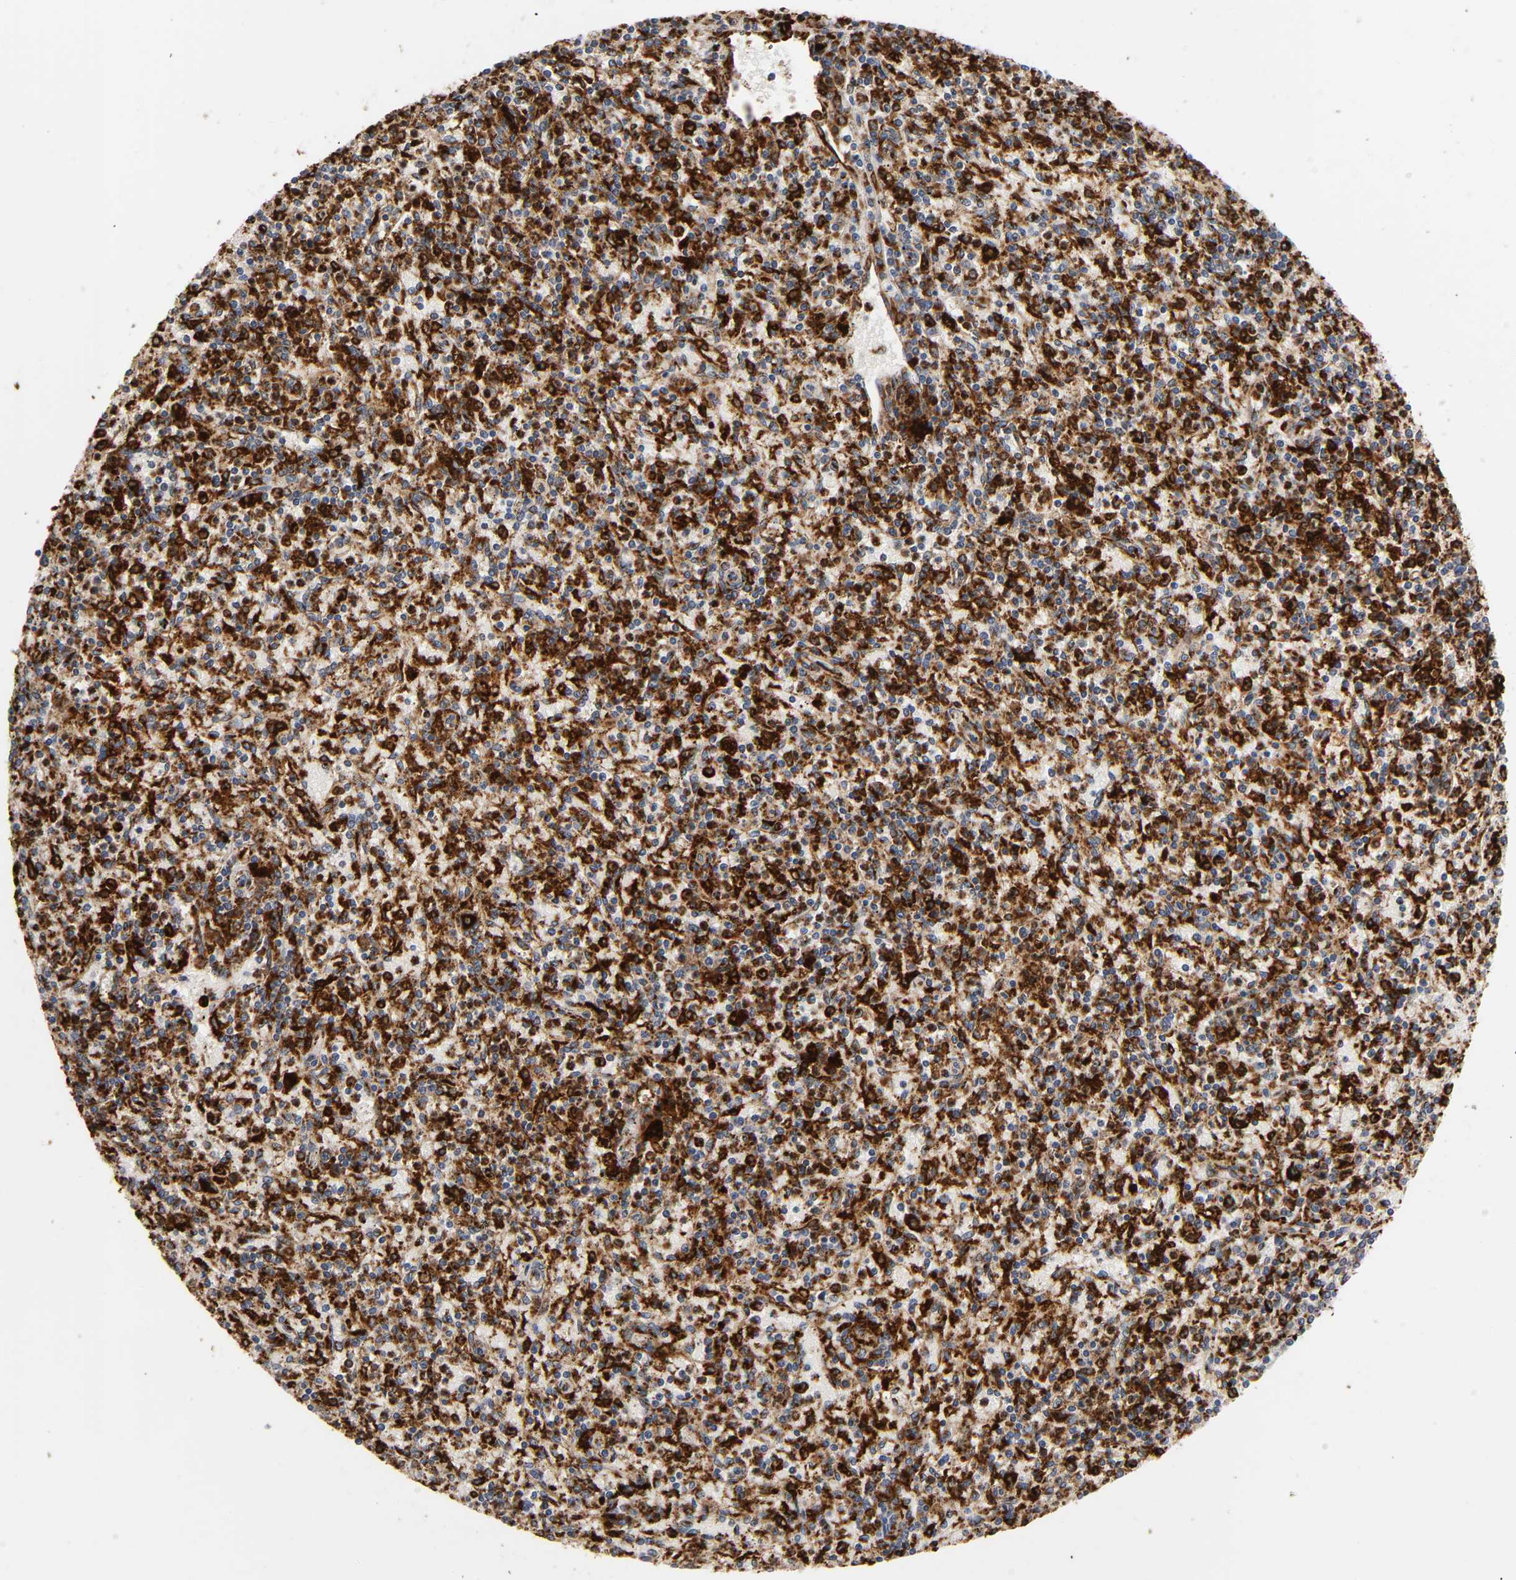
{"staining": {"intensity": "strong", "quantity": "25%-75%", "location": "cytoplasmic/membranous"}, "tissue": "spleen", "cell_type": "Cells in red pulp", "image_type": "normal", "snomed": [{"axis": "morphology", "description": "Normal tissue, NOS"}, {"axis": "topography", "description": "Spleen"}], "caption": "A brown stain shows strong cytoplasmic/membranous expression of a protein in cells in red pulp of unremarkable spleen. The protein of interest is stained brown, and the nuclei are stained in blue (DAB IHC with brightfield microscopy, high magnification).", "gene": "PSAP", "patient": {"sex": "male", "age": 72}}